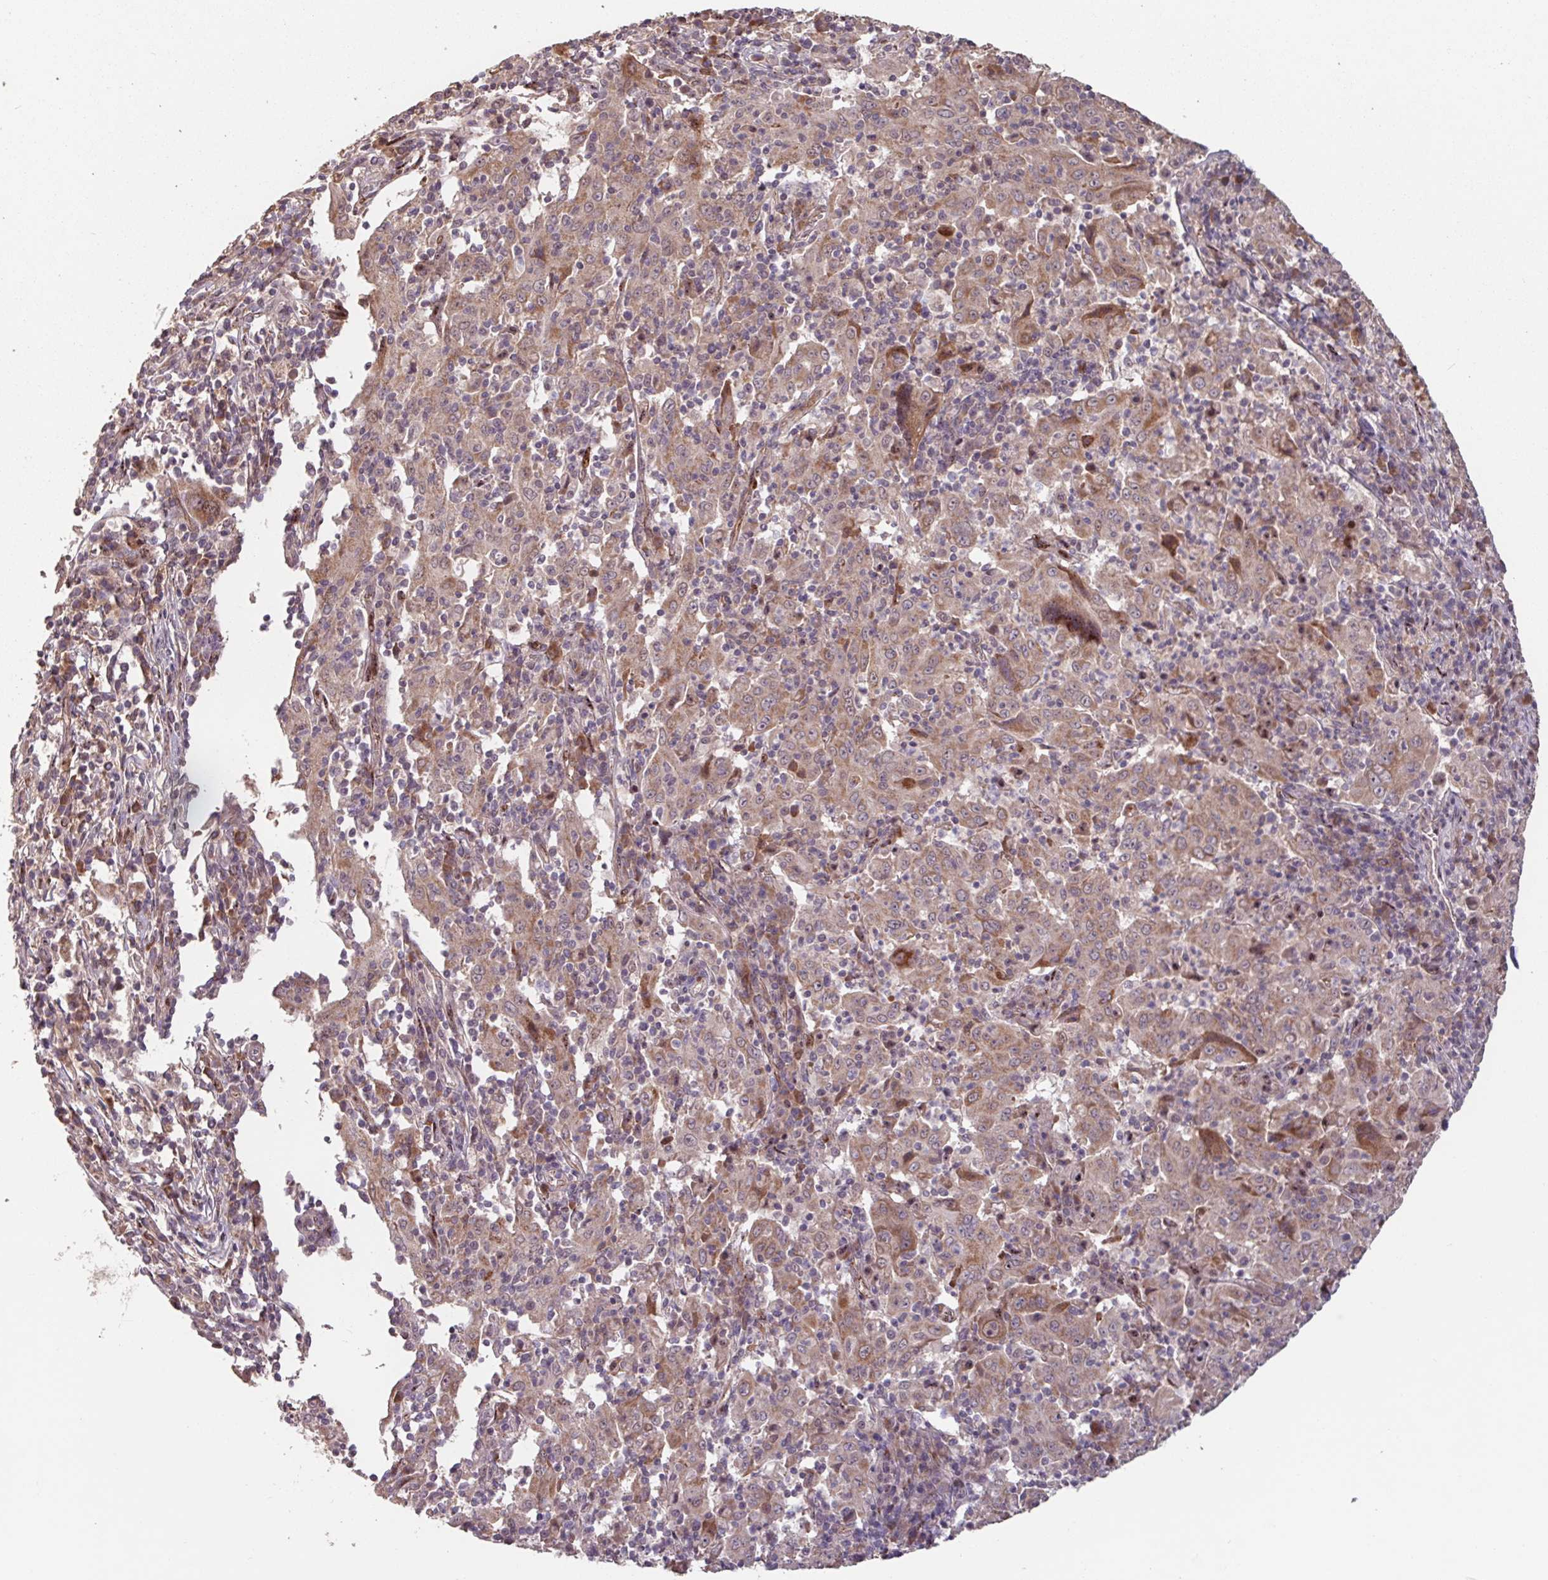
{"staining": {"intensity": "moderate", "quantity": ">75%", "location": "cytoplasmic/membranous"}, "tissue": "pancreatic cancer", "cell_type": "Tumor cells", "image_type": "cancer", "snomed": [{"axis": "morphology", "description": "Adenocarcinoma, NOS"}, {"axis": "topography", "description": "Pancreas"}], "caption": "Immunohistochemistry (DAB) staining of human adenocarcinoma (pancreatic) demonstrates moderate cytoplasmic/membranous protein expression in about >75% of tumor cells.", "gene": "TMEM88", "patient": {"sex": "male", "age": 63}}